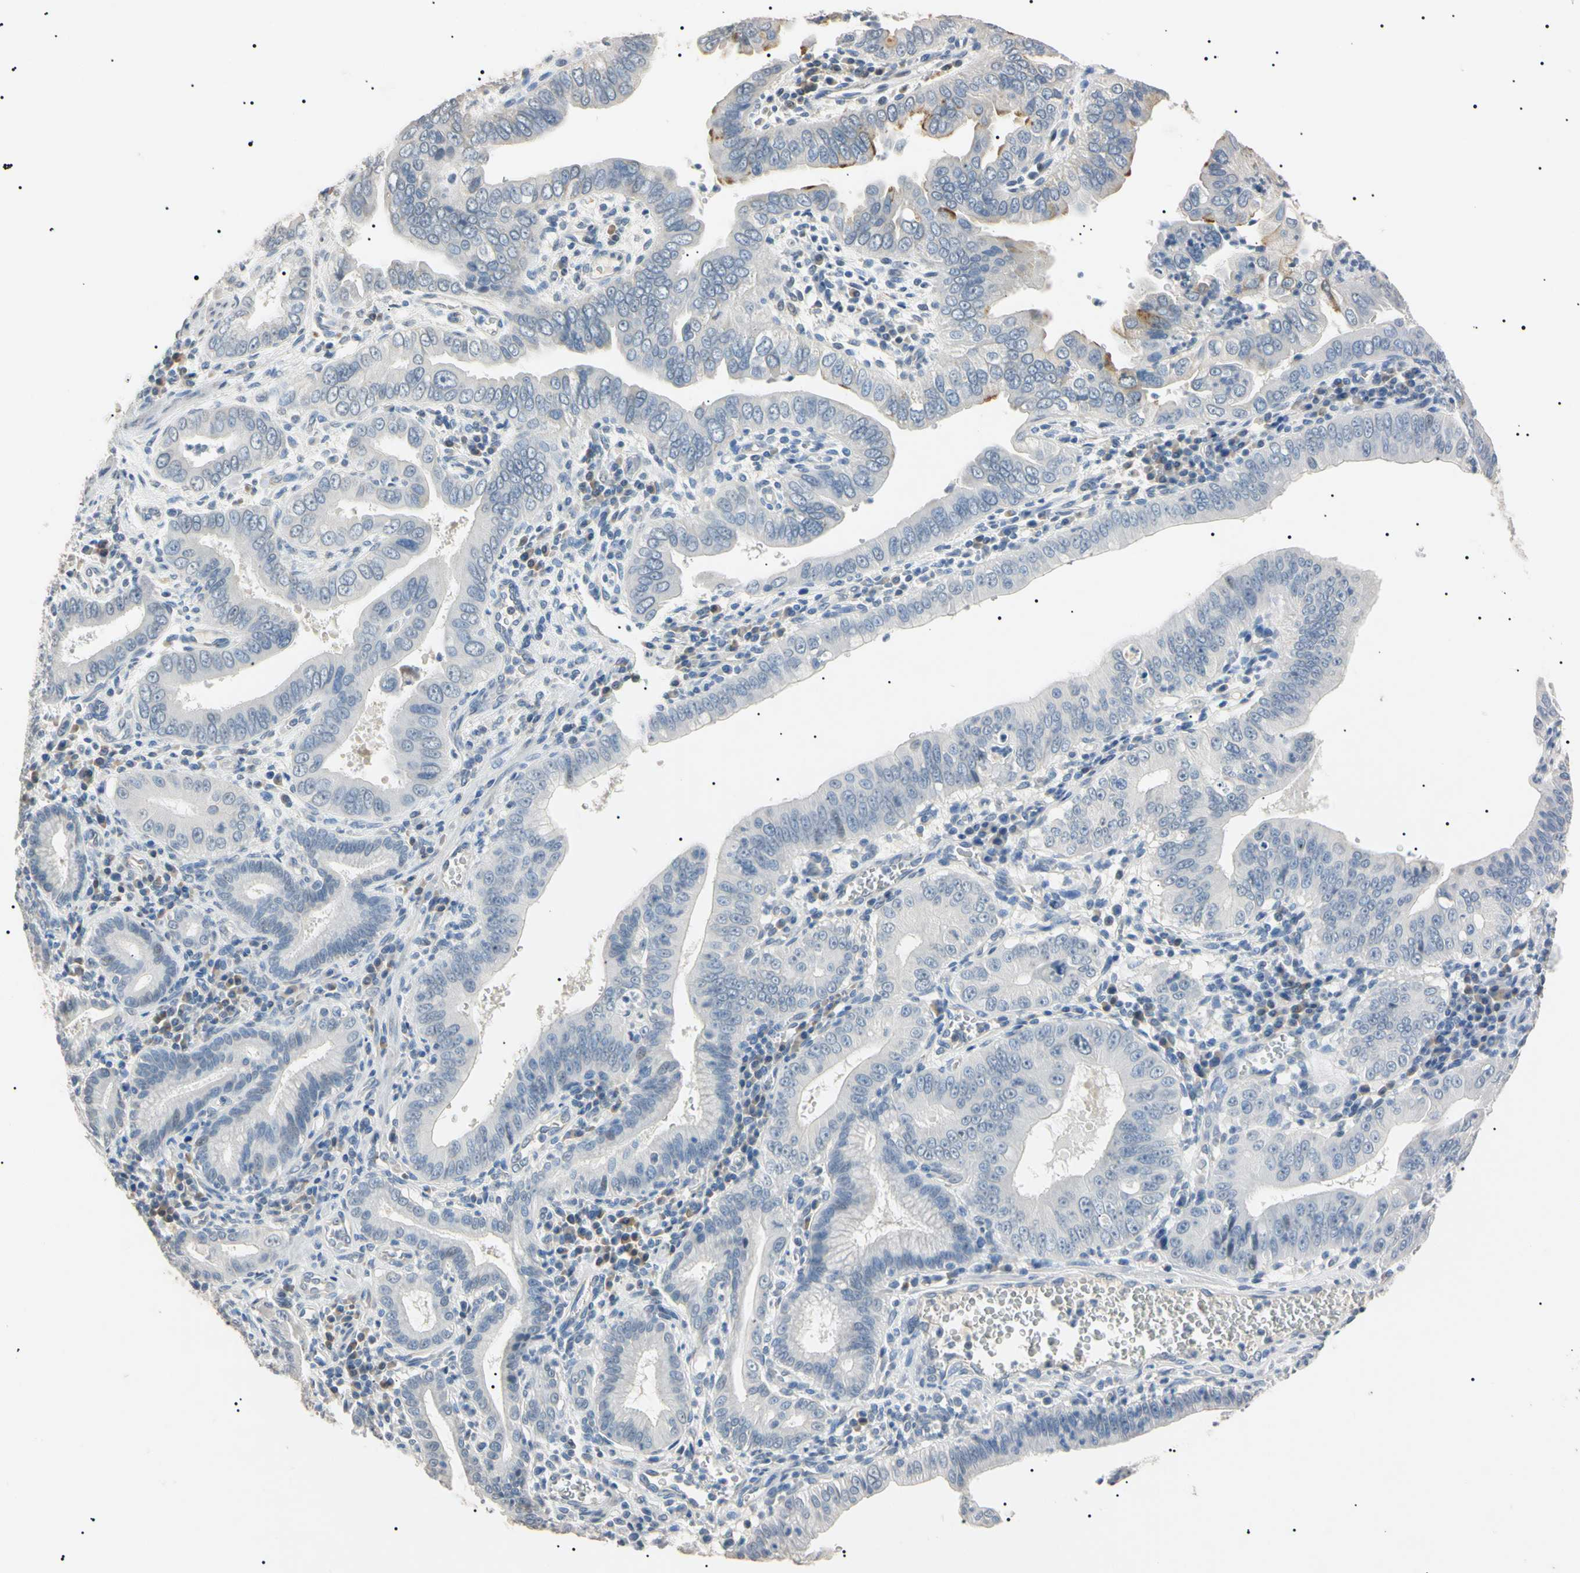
{"staining": {"intensity": "negative", "quantity": "none", "location": "none"}, "tissue": "pancreatic cancer", "cell_type": "Tumor cells", "image_type": "cancer", "snomed": [{"axis": "morphology", "description": "Normal tissue, NOS"}, {"axis": "topography", "description": "Lymph node"}], "caption": "This is an immunohistochemistry (IHC) micrograph of human pancreatic cancer. There is no positivity in tumor cells.", "gene": "CGB3", "patient": {"sex": "male", "age": 50}}